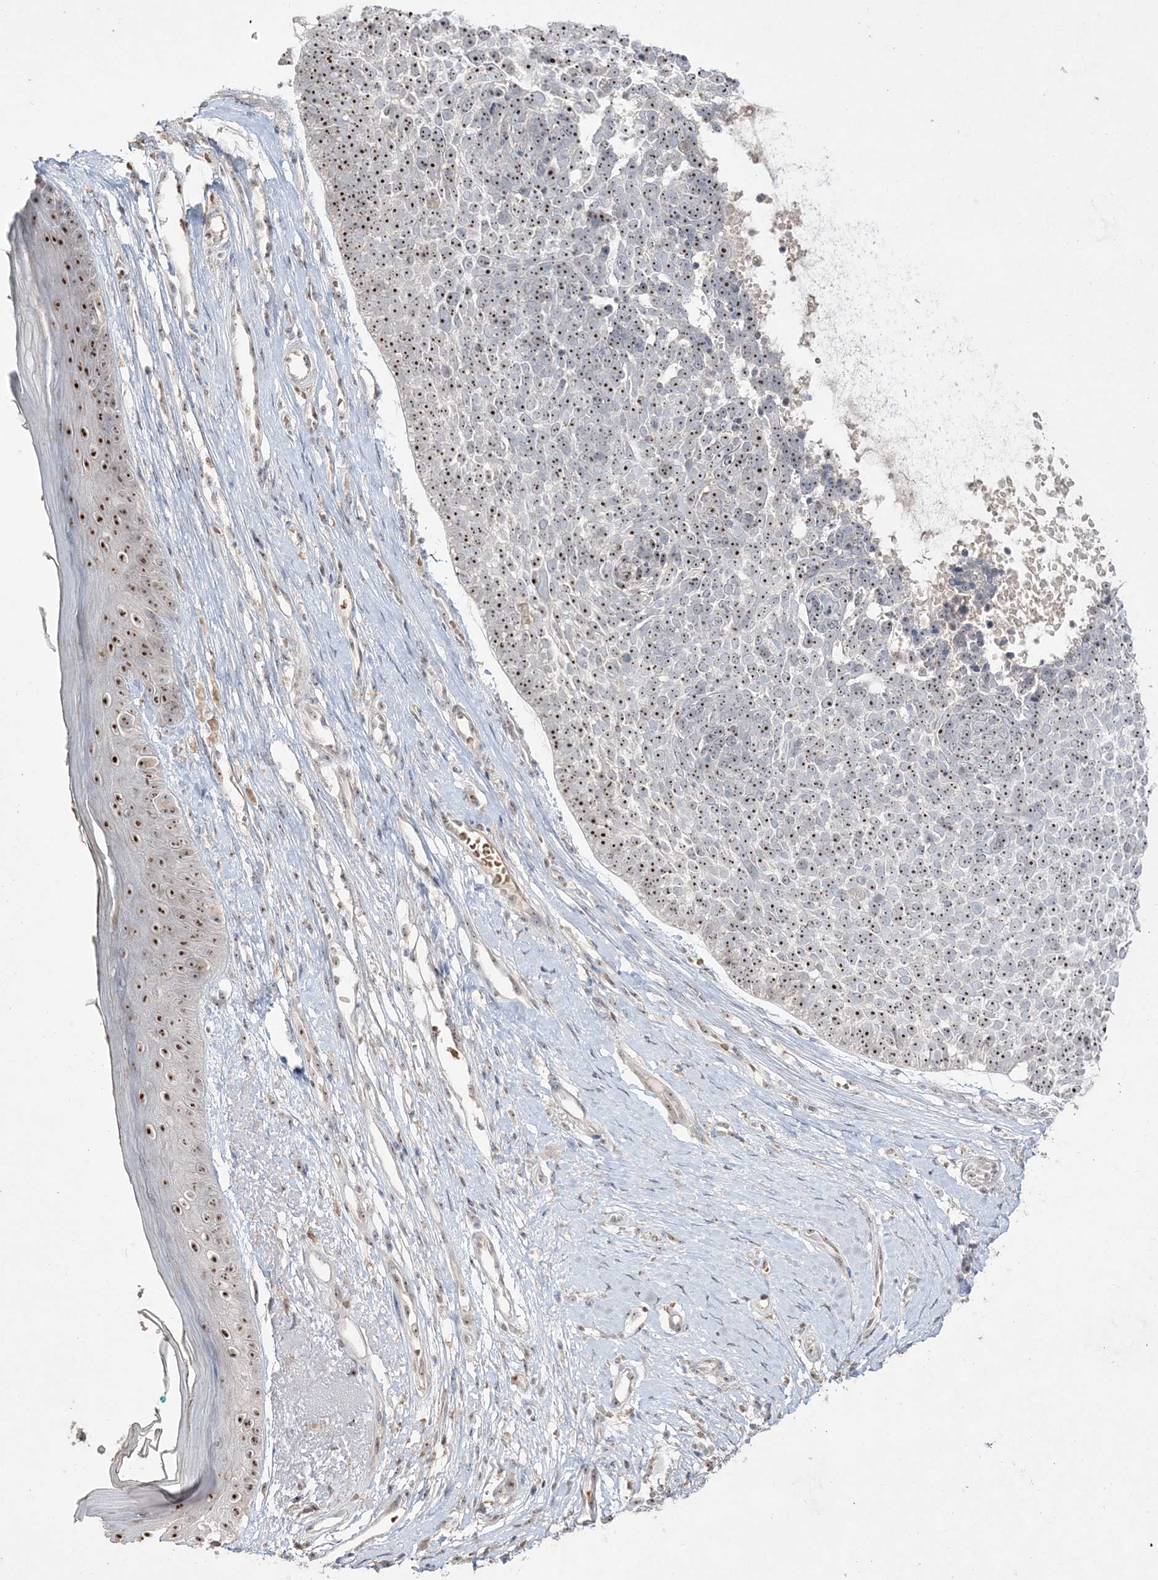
{"staining": {"intensity": "strong", "quantity": ">75%", "location": "nuclear"}, "tissue": "skin cancer", "cell_type": "Tumor cells", "image_type": "cancer", "snomed": [{"axis": "morphology", "description": "Basal cell carcinoma"}, {"axis": "topography", "description": "Skin"}], "caption": "Protein staining demonstrates strong nuclear expression in approximately >75% of tumor cells in basal cell carcinoma (skin). Using DAB (3,3'-diaminobenzidine) (brown) and hematoxylin (blue) stains, captured at high magnification using brightfield microscopy.", "gene": "NOP16", "patient": {"sex": "female", "age": 81}}